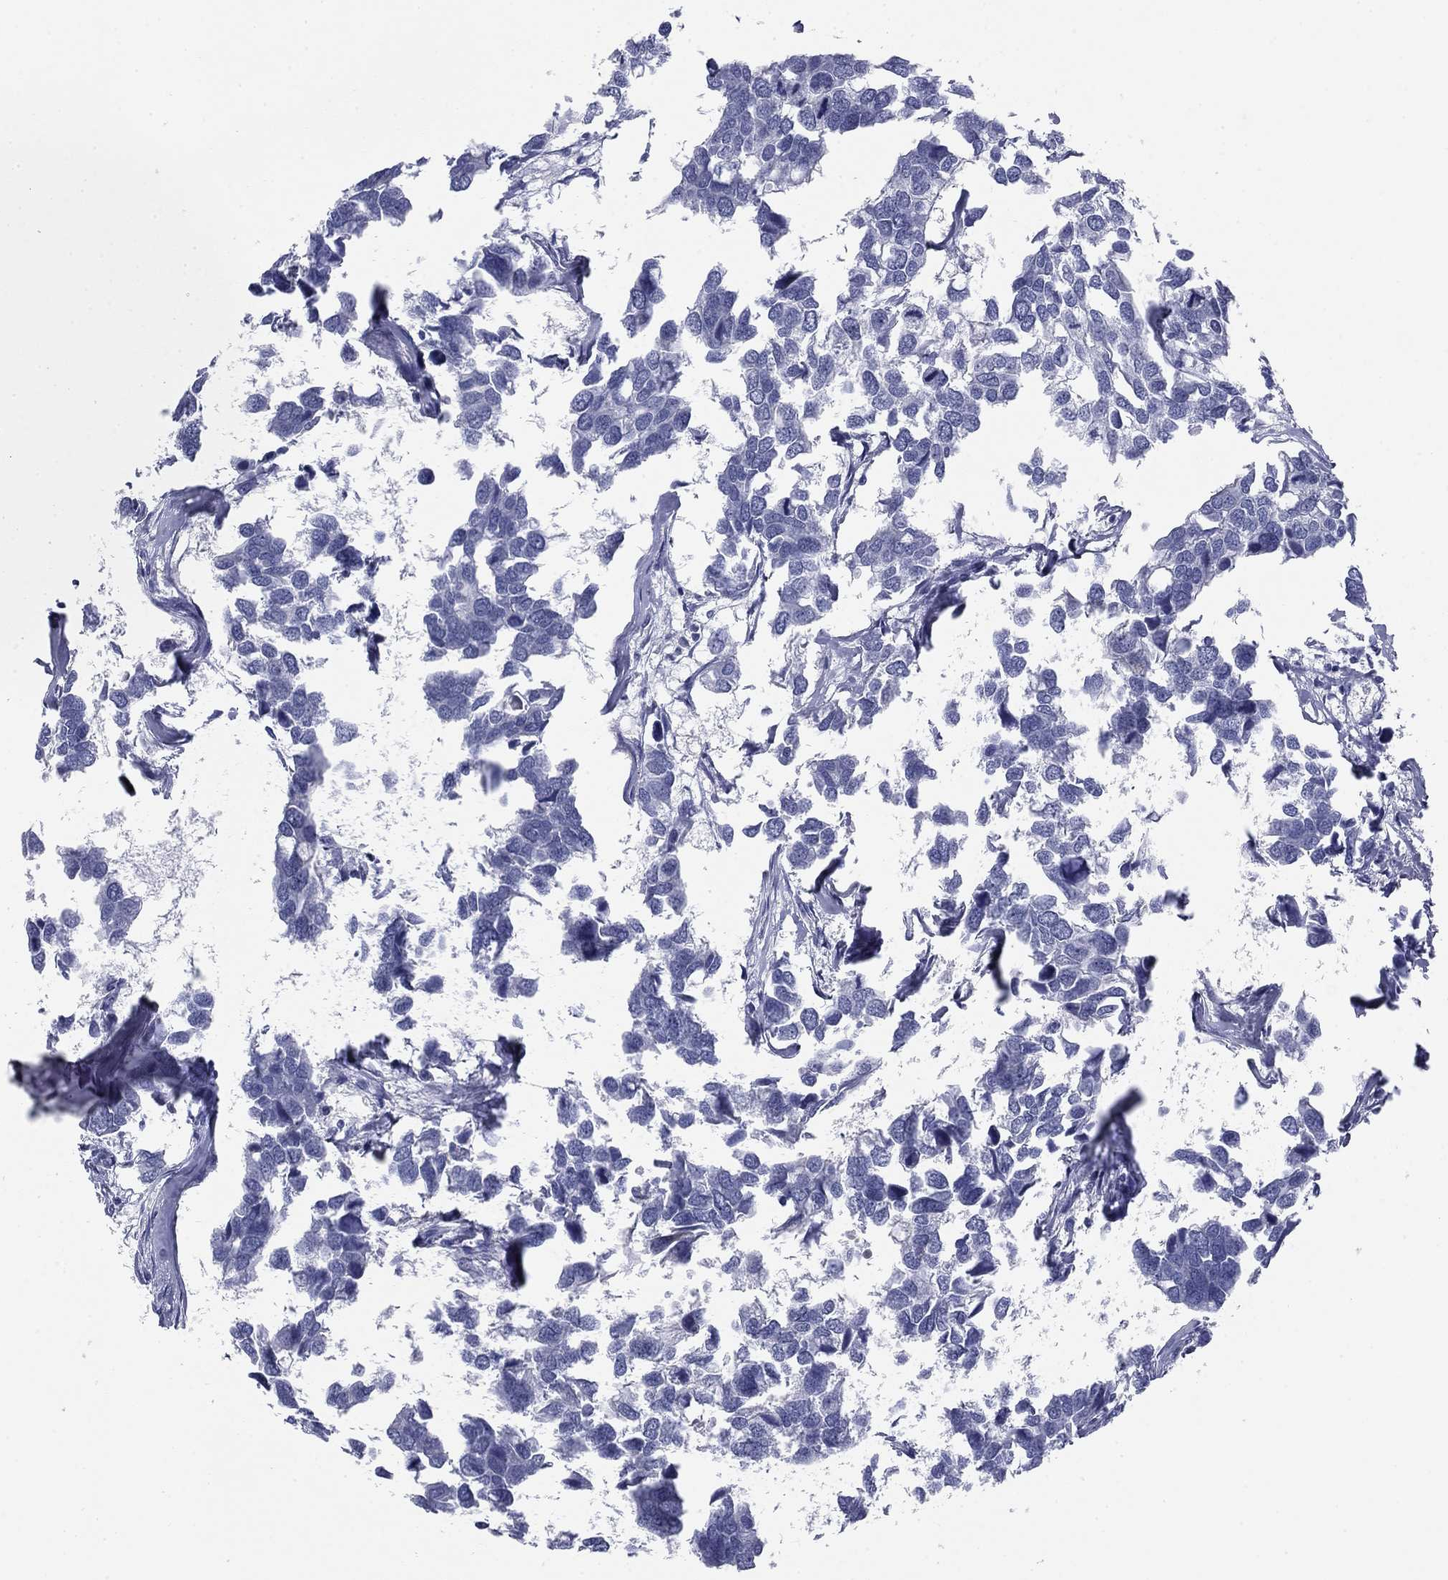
{"staining": {"intensity": "negative", "quantity": "none", "location": "none"}, "tissue": "breast cancer", "cell_type": "Tumor cells", "image_type": "cancer", "snomed": [{"axis": "morphology", "description": "Duct carcinoma"}, {"axis": "topography", "description": "Breast"}], "caption": "IHC of breast cancer exhibits no expression in tumor cells.", "gene": "KCNH1", "patient": {"sex": "female", "age": 83}}